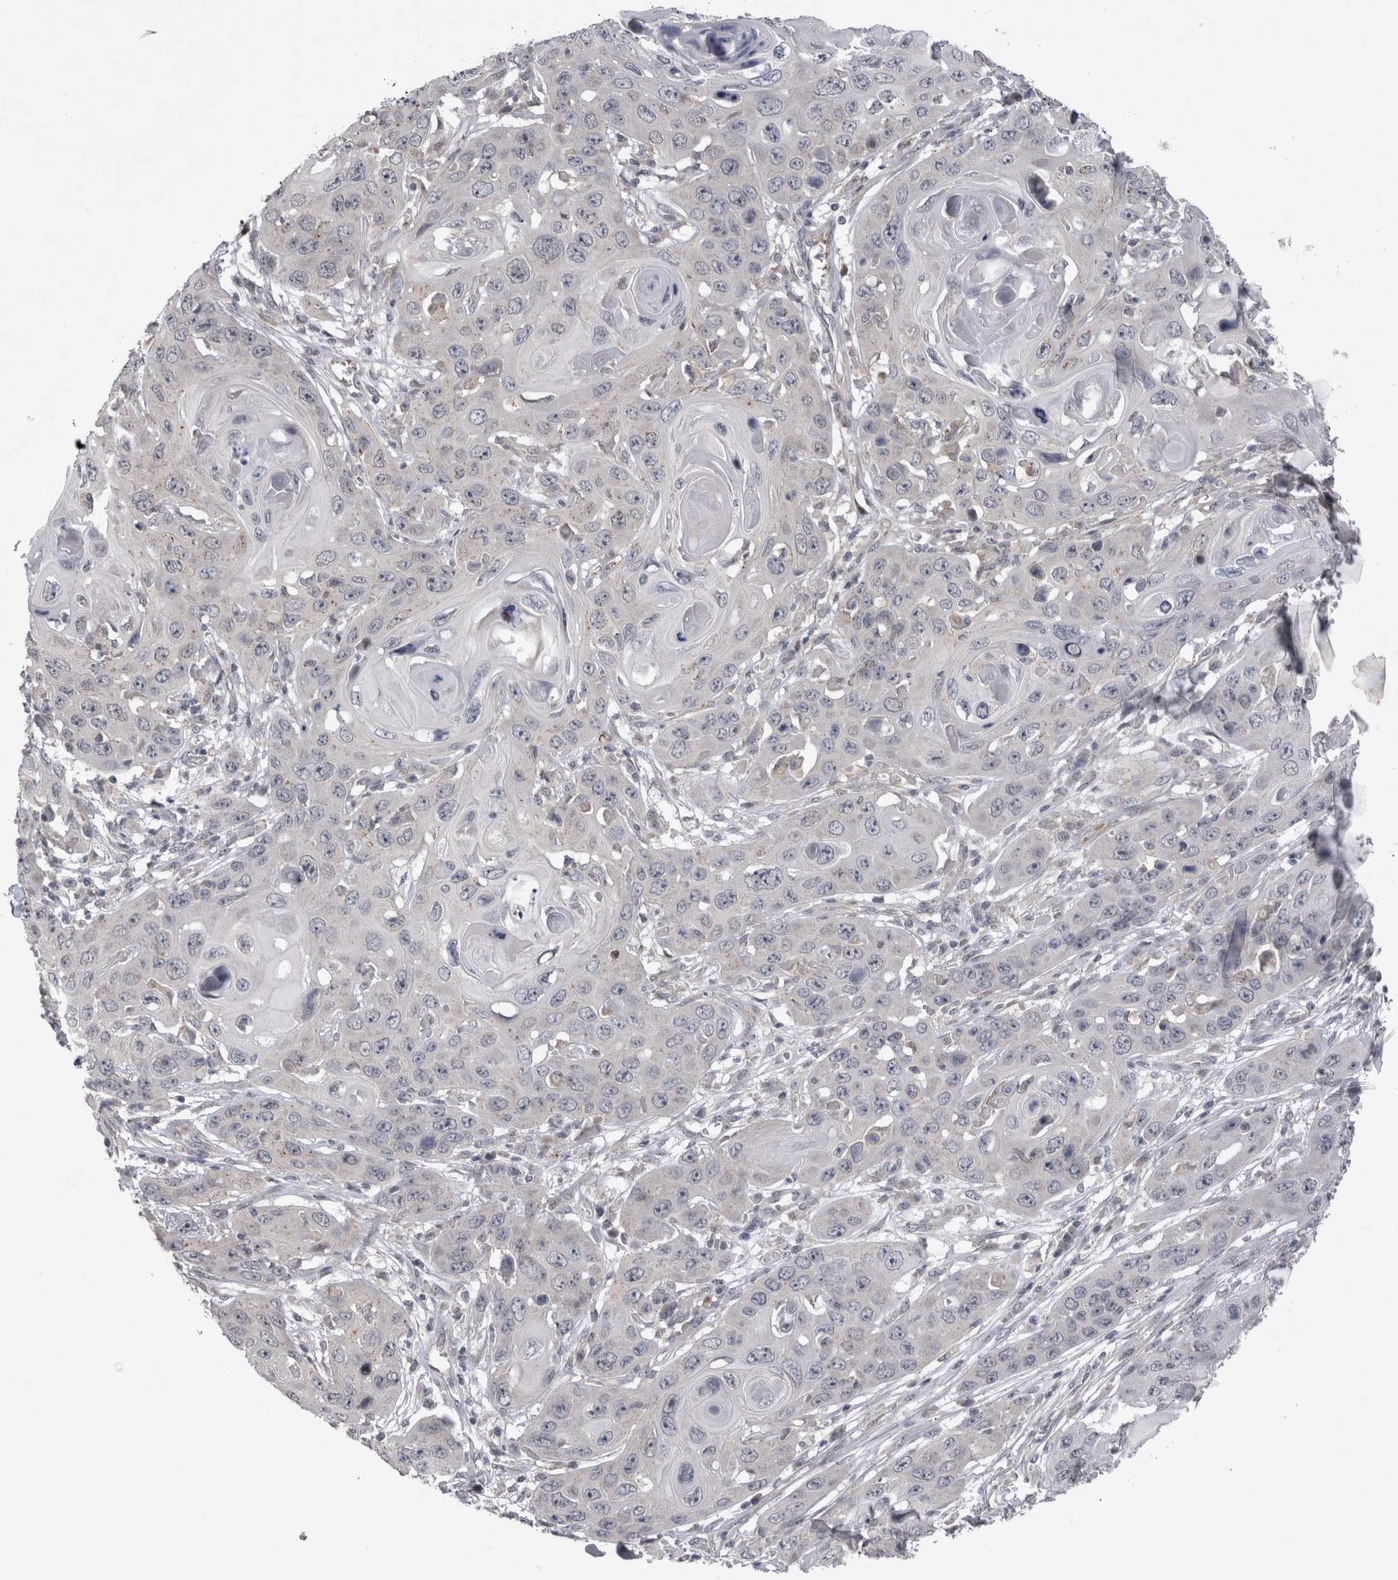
{"staining": {"intensity": "negative", "quantity": "none", "location": "none"}, "tissue": "skin cancer", "cell_type": "Tumor cells", "image_type": "cancer", "snomed": [{"axis": "morphology", "description": "Squamous cell carcinoma, NOS"}, {"axis": "topography", "description": "Skin"}], "caption": "Micrograph shows no protein staining in tumor cells of skin squamous cell carcinoma tissue.", "gene": "IFI44", "patient": {"sex": "male", "age": 55}}